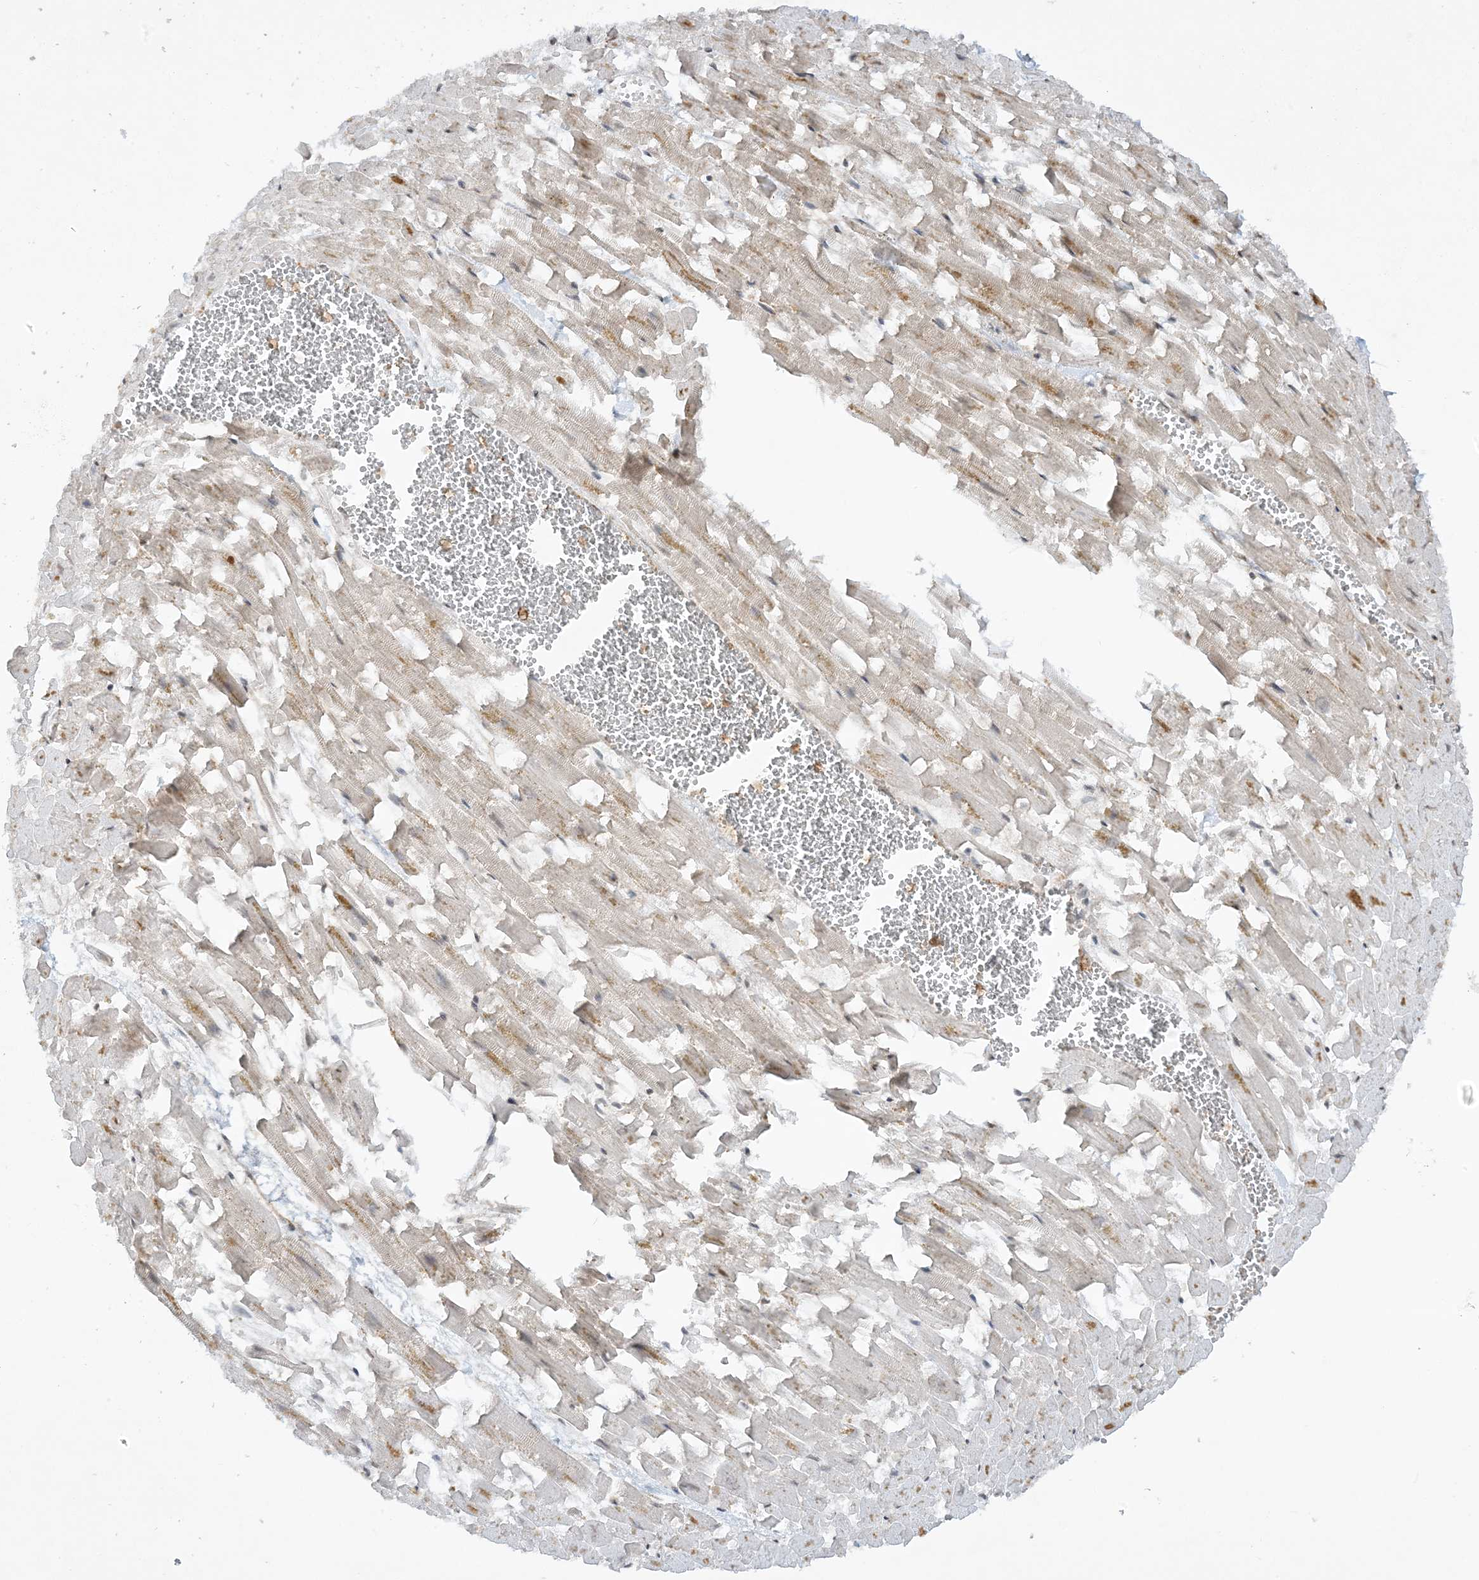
{"staining": {"intensity": "weak", "quantity": "<25%", "location": "nuclear"}, "tissue": "heart muscle", "cell_type": "Cardiomyocytes", "image_type": "normal", "snomed": [{"axis": "morphology", "description": "Normal tissue, NOS"}, {"axis": "topography", "description": "Heart"}], "caption": "Immunohistochemistry (IHC) photomicrograph of normal human heart muscle stained for a protein (brown), which shows no staining in cardiomyocytes. (Stains: DAB IHC with hematoxylin counter stain, Microscopy: brightfield microscopy at high magnification).", "gene": "CERT1", "patient": {"sex": "female", "age": 64}}